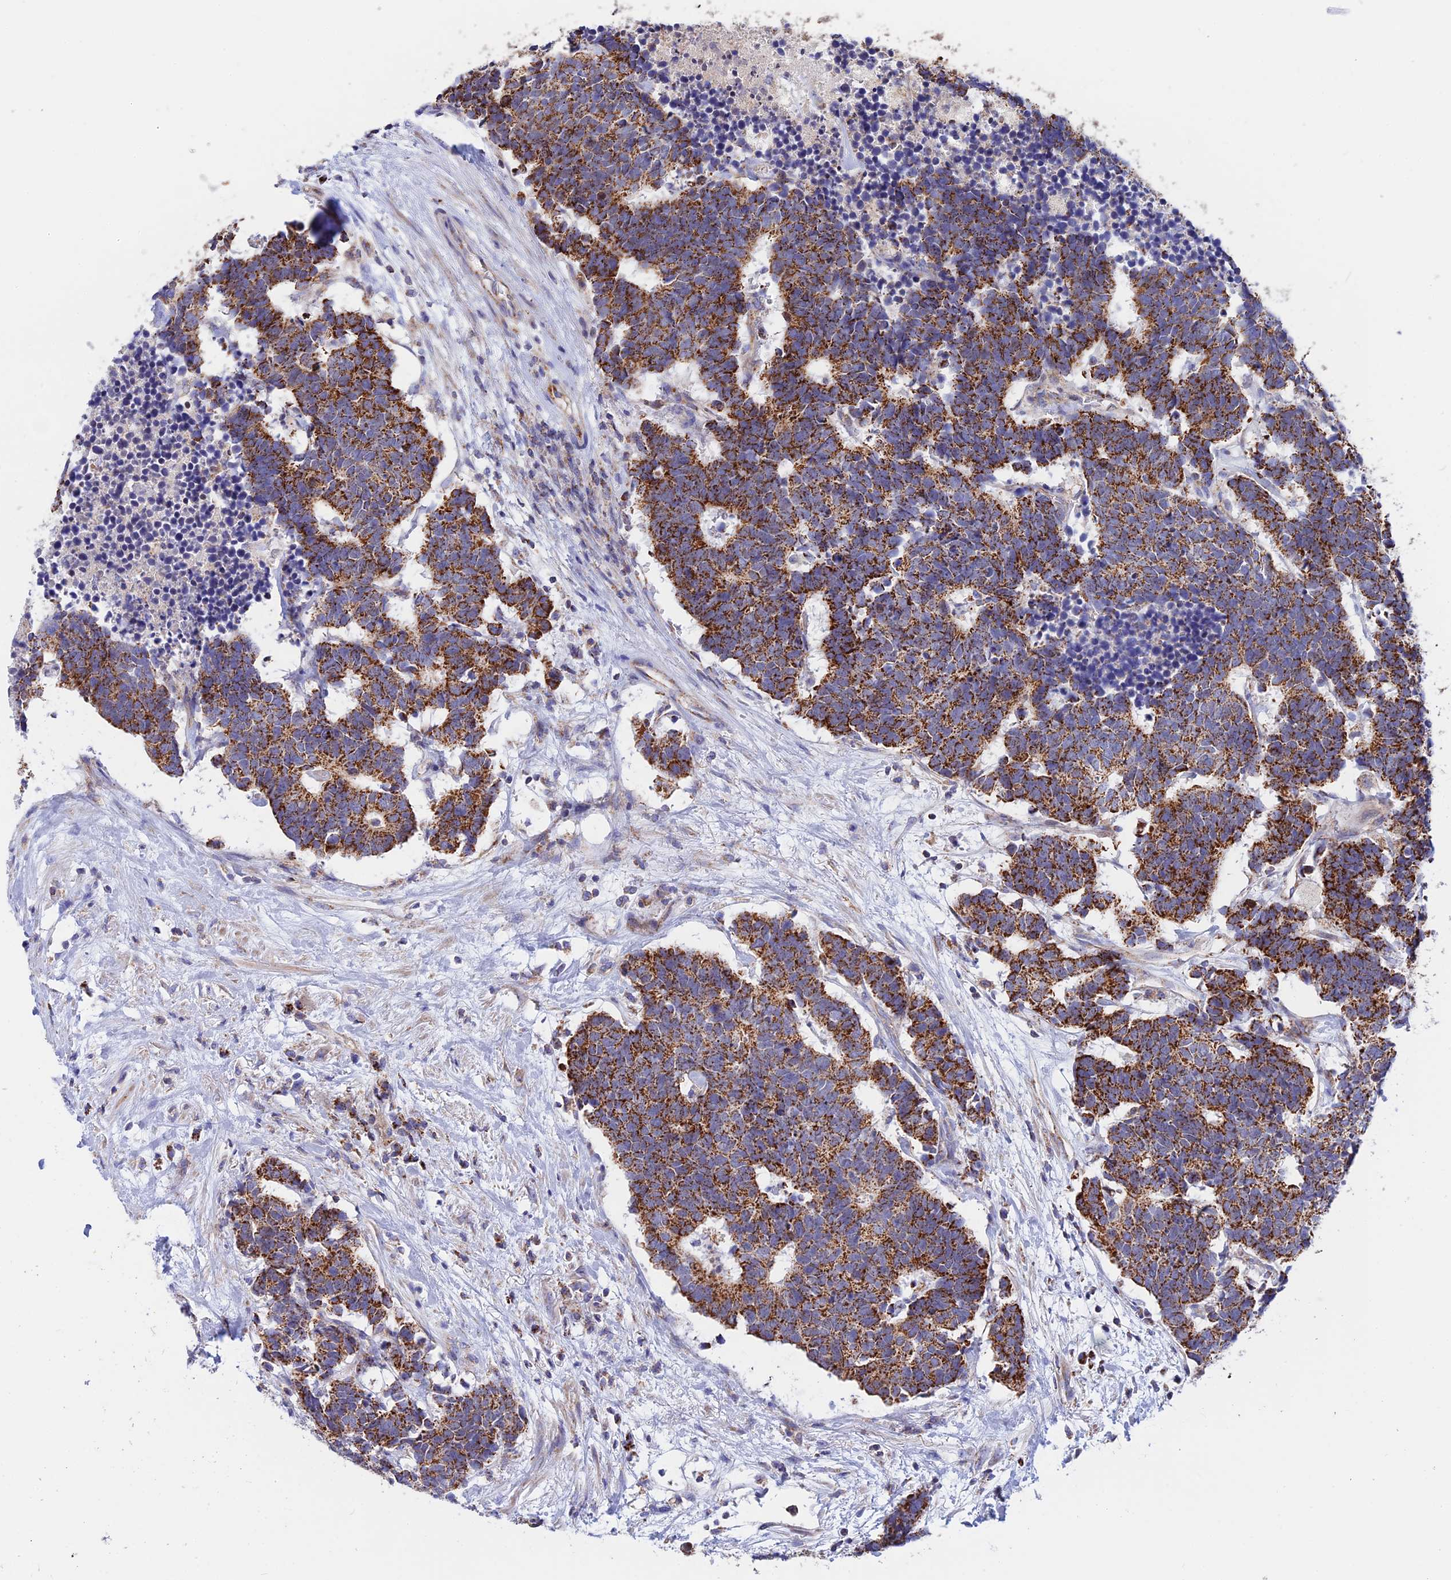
{"staining": {"intensity": "strong", "quantity": ">75%", "location": "cytoplasmic/membranous"}, "tissue": "carcinoid", "cell_type": "Tumor cells", "image_type": "cancer", "snomed": [{"axis": "morphology", "description": "Carcinoma, NOS"}, {"axis": "morphology", "description": "Carcinoid, malignant, NOS"}, {"axis": "topography", "description": "Urinary bladder"}], "caption": "The micrograph shows staining of carcinoid, revealing strong cytoplasmic/membranous protein staining (brown color) within tumor cells.", "gene": "GCDH", "patient": {"sex": "male", "age": 57}}